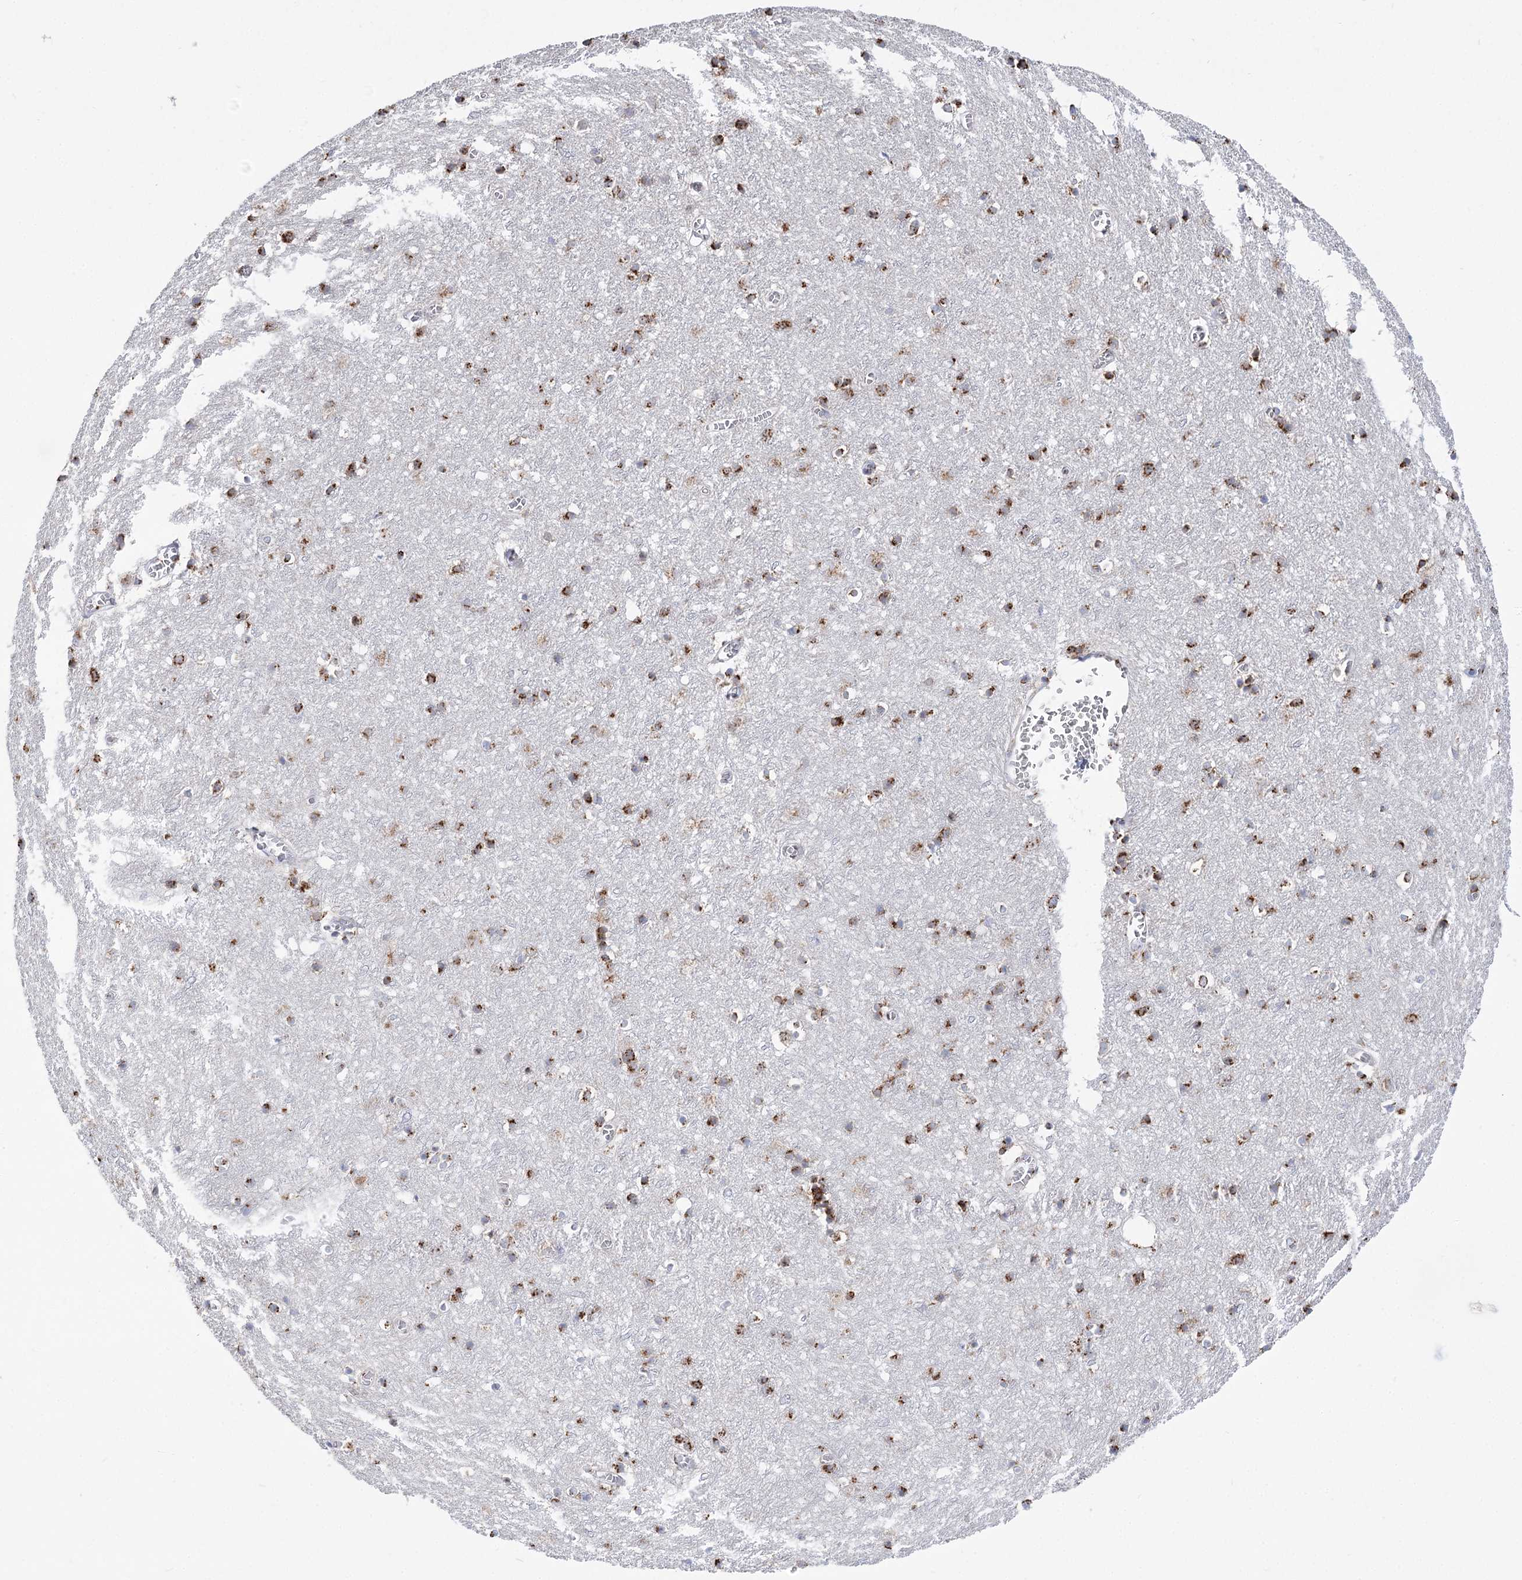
{"staining": {"intensity": "moderate", "quantity": "25%-75%", "location": "cytoplasmic/membranous"}, "tissue": "cerebral cortex", "cell_type": "Endothelial cells", "image_type": "normal", "snomed": [{"axis": "morphology", "description": "Normal tissue, NOS"}, {"axis": "topography", "description": "Cerebral cortex"}], "caption": "A brown stain labels moderate cytoplasmic/membranous positivity of a protein in endothelial cells of unremarkable human cerebral cortex. The protein of interest is stained brown, and the nuclei are stained in blue (DAB IHC with brightfield microscopy, high magnification).", "gene": "TMEM165", "patient": {"sex": "female", "age": 64}}